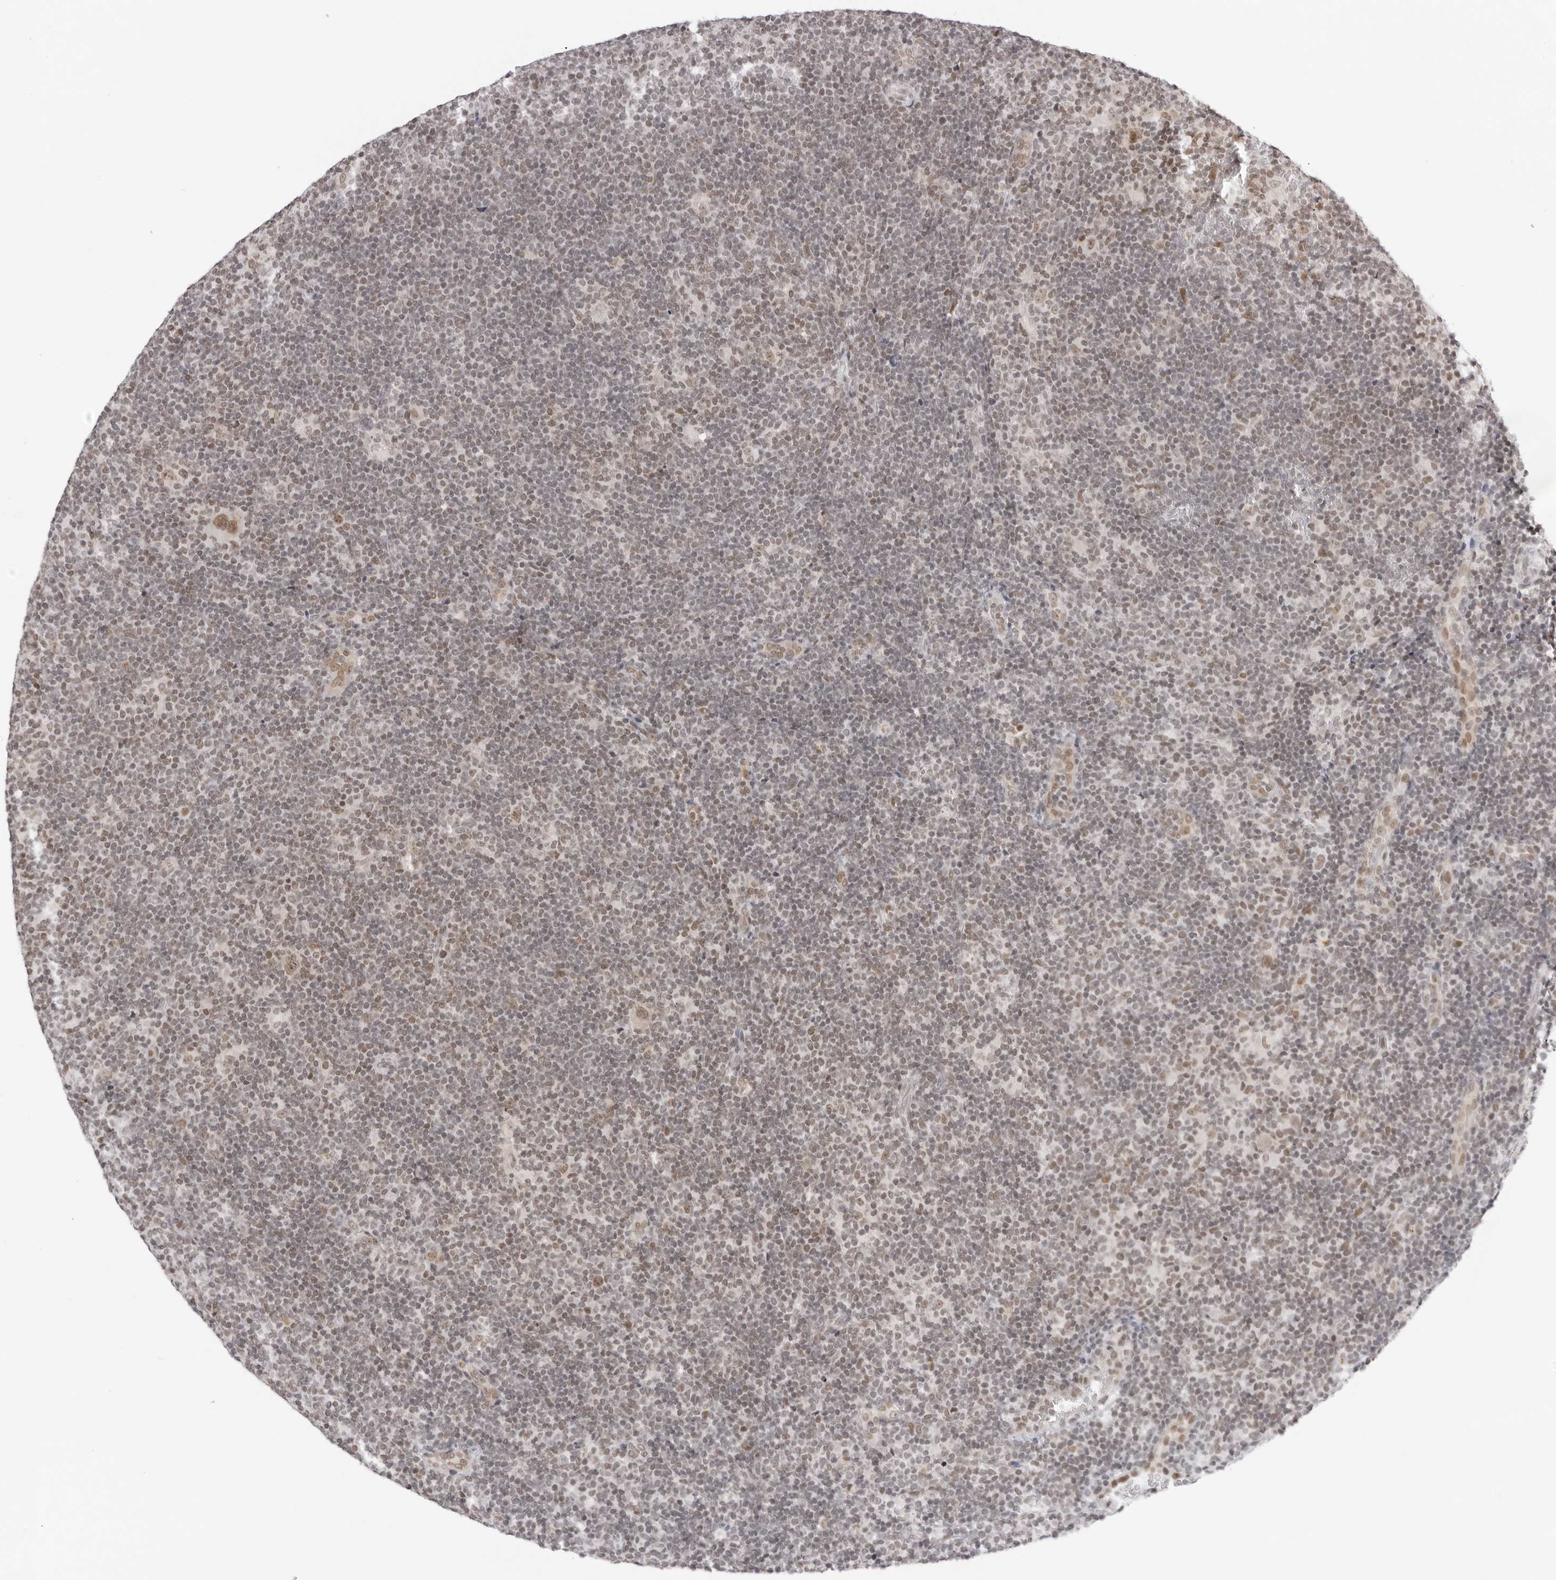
{"staining": {"intensity": "moderate", "quantity": ">75%", "location": "nuclear"}, "tissue": "lymphoma", "cell_type": "Tumor cells", "image_type": "cancer", "snomed": [{"axis": "morphology", "description": "Hodgkin's disease, NOS"}, {"axis": "topography", "description": "Lymph node"}], "caption": "High-power microscopy captured an immunohistochemistry (IHC) histopathology image of lymphoma, revealing moderate nuclear expression in approximately >75% of tumor cells.", "gene": "MSH6", "patient": {"sex": "female", "age": 57}}